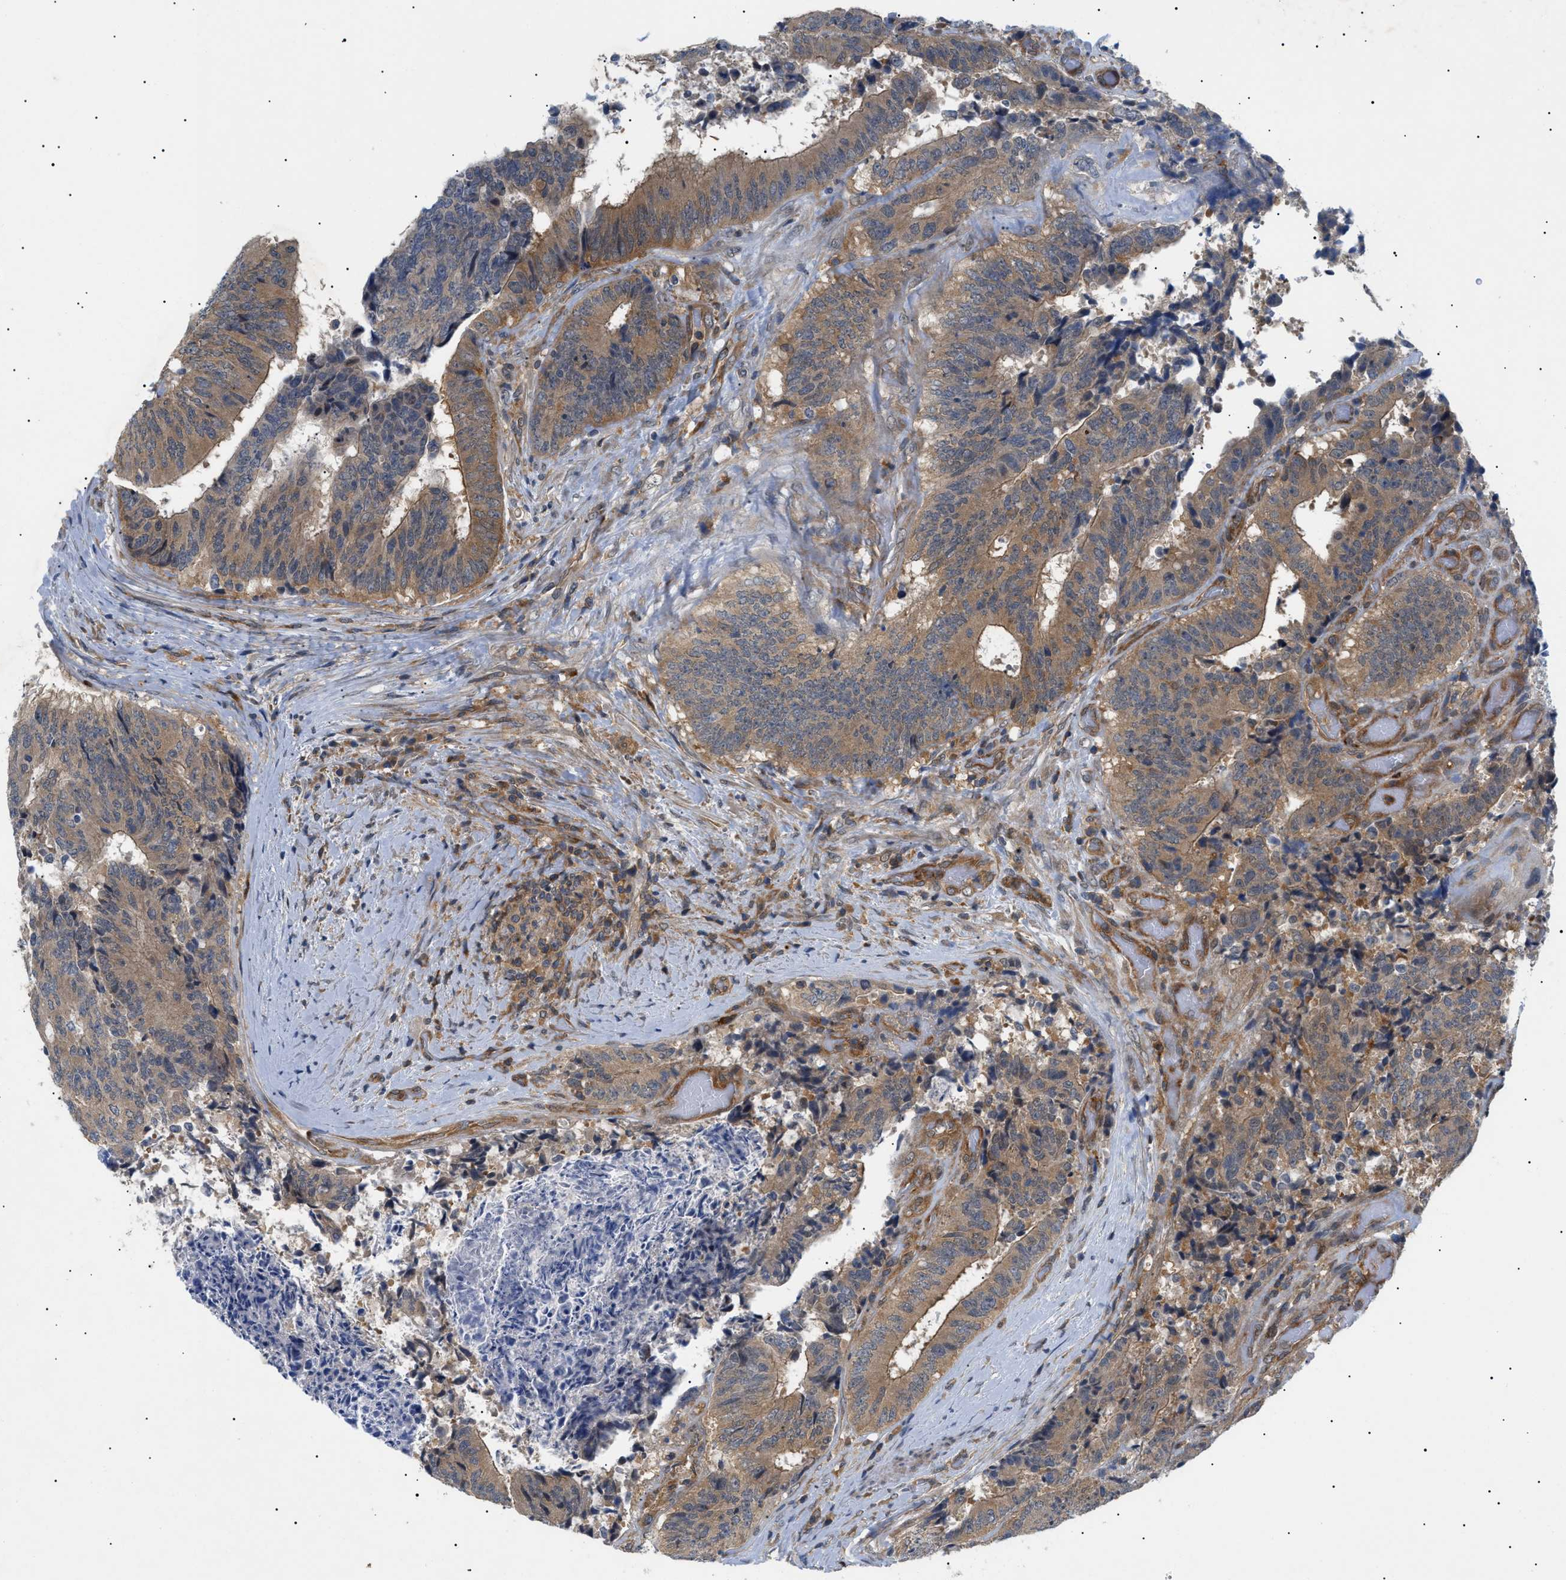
{"staining": {"intensity": "moderate", "quantity": ">75%", "location": "cytoplasmic/membranous"}, "tissue": "colorectal cancer", "cell_type": "Tumor cells", "image_type": "cancer", "snomed": [{"axis": "morphology", "description": "Adenocarcinoma, NOS"}, {"axis": "topography", "description": "Rectum"}], "caption": "Immunohistochemical staining of human colorectal adenocarcinoma shows medium levels of moderate cytoplasmic/membranous protein expression in about >75% of tumor cells.", "gene": "RIPK1", "patient": {"sex": "male", "age": 72}}